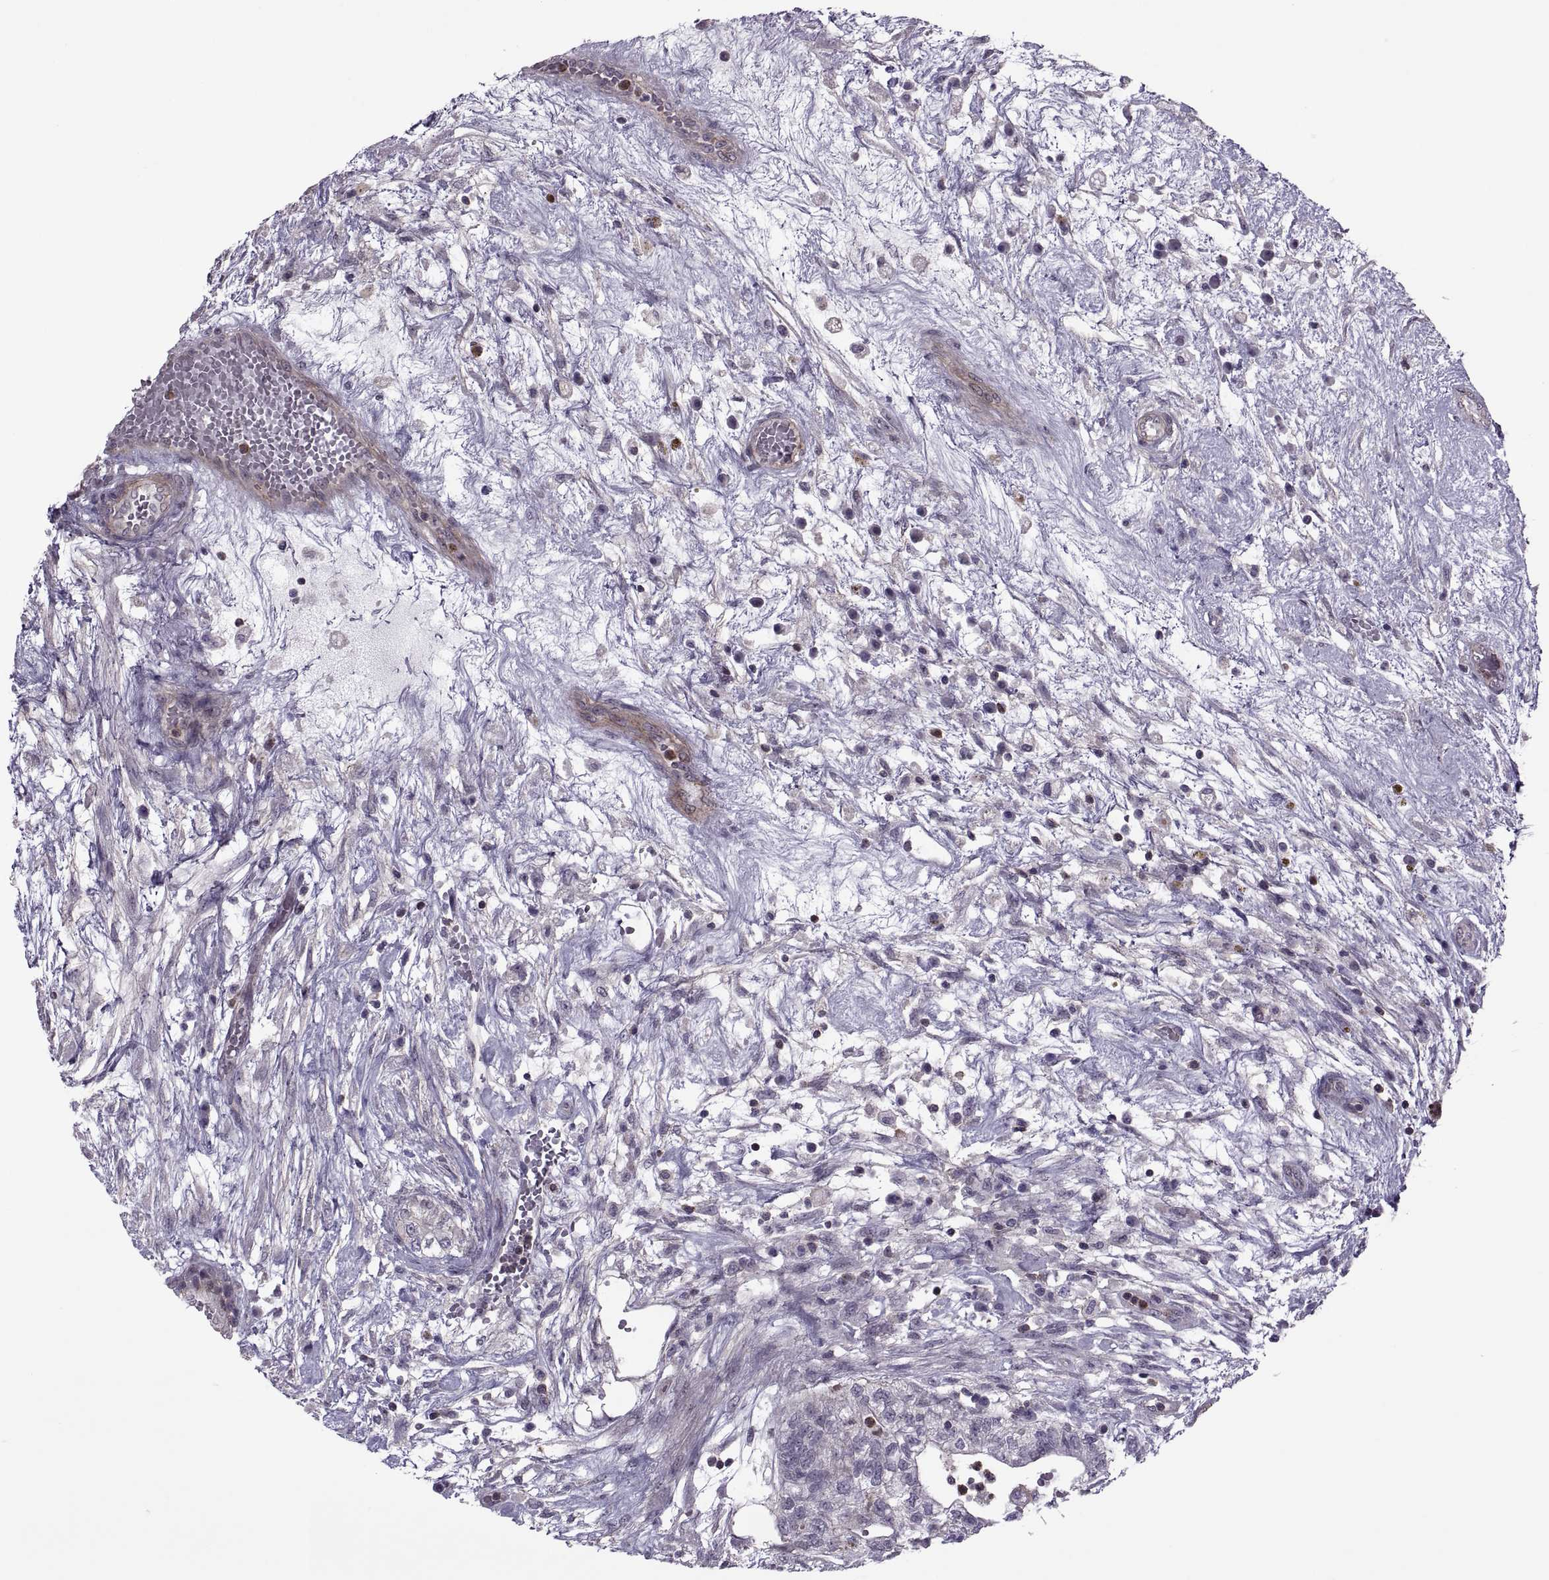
{"staining": {"intensity": "negative", "quantity": "none", "location": "none"}, "tissue": "testis cancer", "cell_type": "Tumor cells", "image_type": "cancer", "snomed": [{"axis": "morphology", "description": "Normal tissue, NOS"}, {"axis": "morphology", "description": "Carcinoma, Embryonal, NOS"}, {"axis": "topography", "description": "Testis"}], "caption": "Testis cancer was stained to show a protein in brown. There is no significant staining in tumor cells.", "gene": "ODF3", "patient": {"sex": "male", "age": 32}}